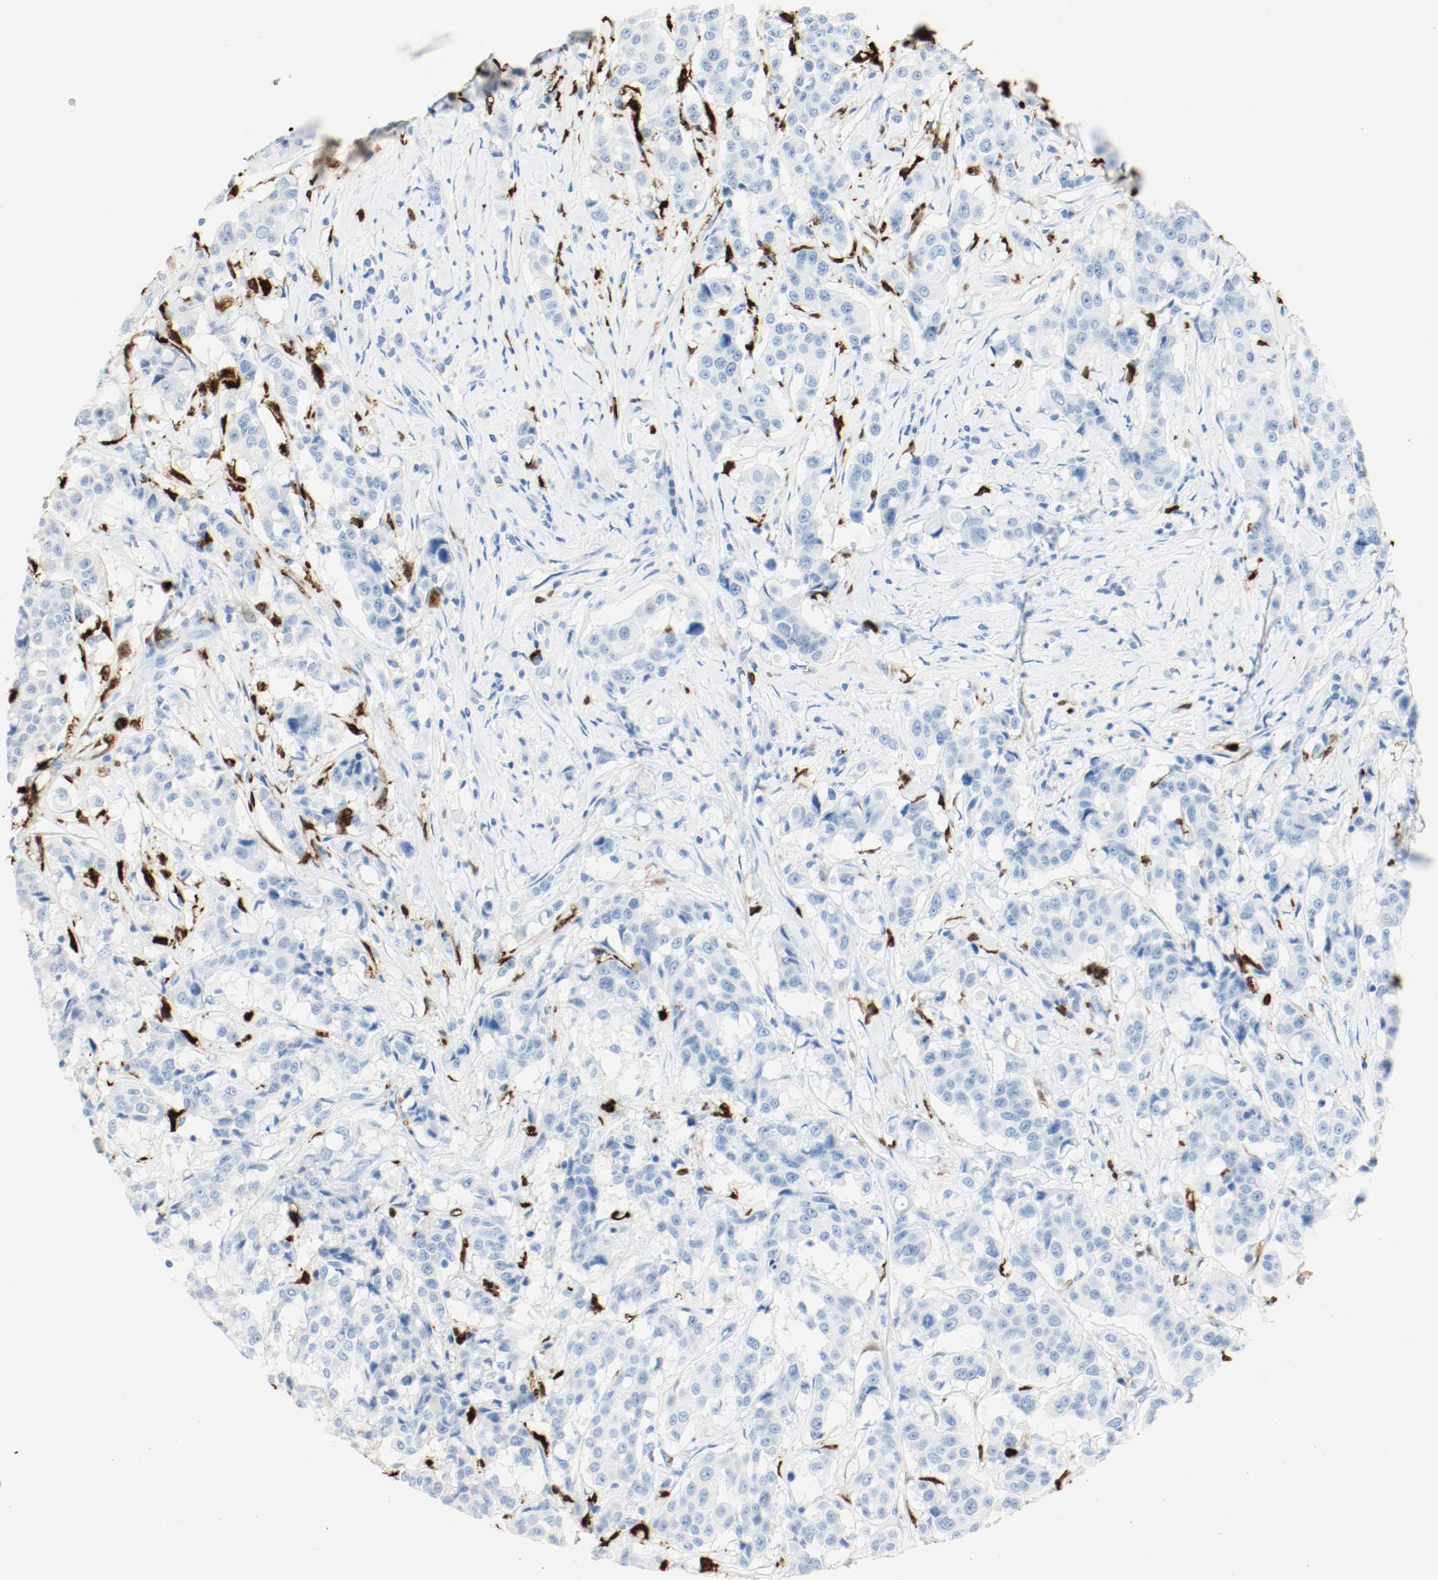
{"staining": {"intensity": "negative", "quantity": "none", "location": "none"}, "tissue": "breast cancer", "cell_type": "Tumor cells", "image_type": "cancer", "snomed": [{"axis": "morphology", "description": "Duct carcinoma"}, {"axis": "topography", "description": "Breast"}], "caption": "Immunohistochemical staining of human breast cancer demonstrates no significant positivity in tumor cells.", "gene": "S100A9", "patient": {"sex": "female", "age": 27}}